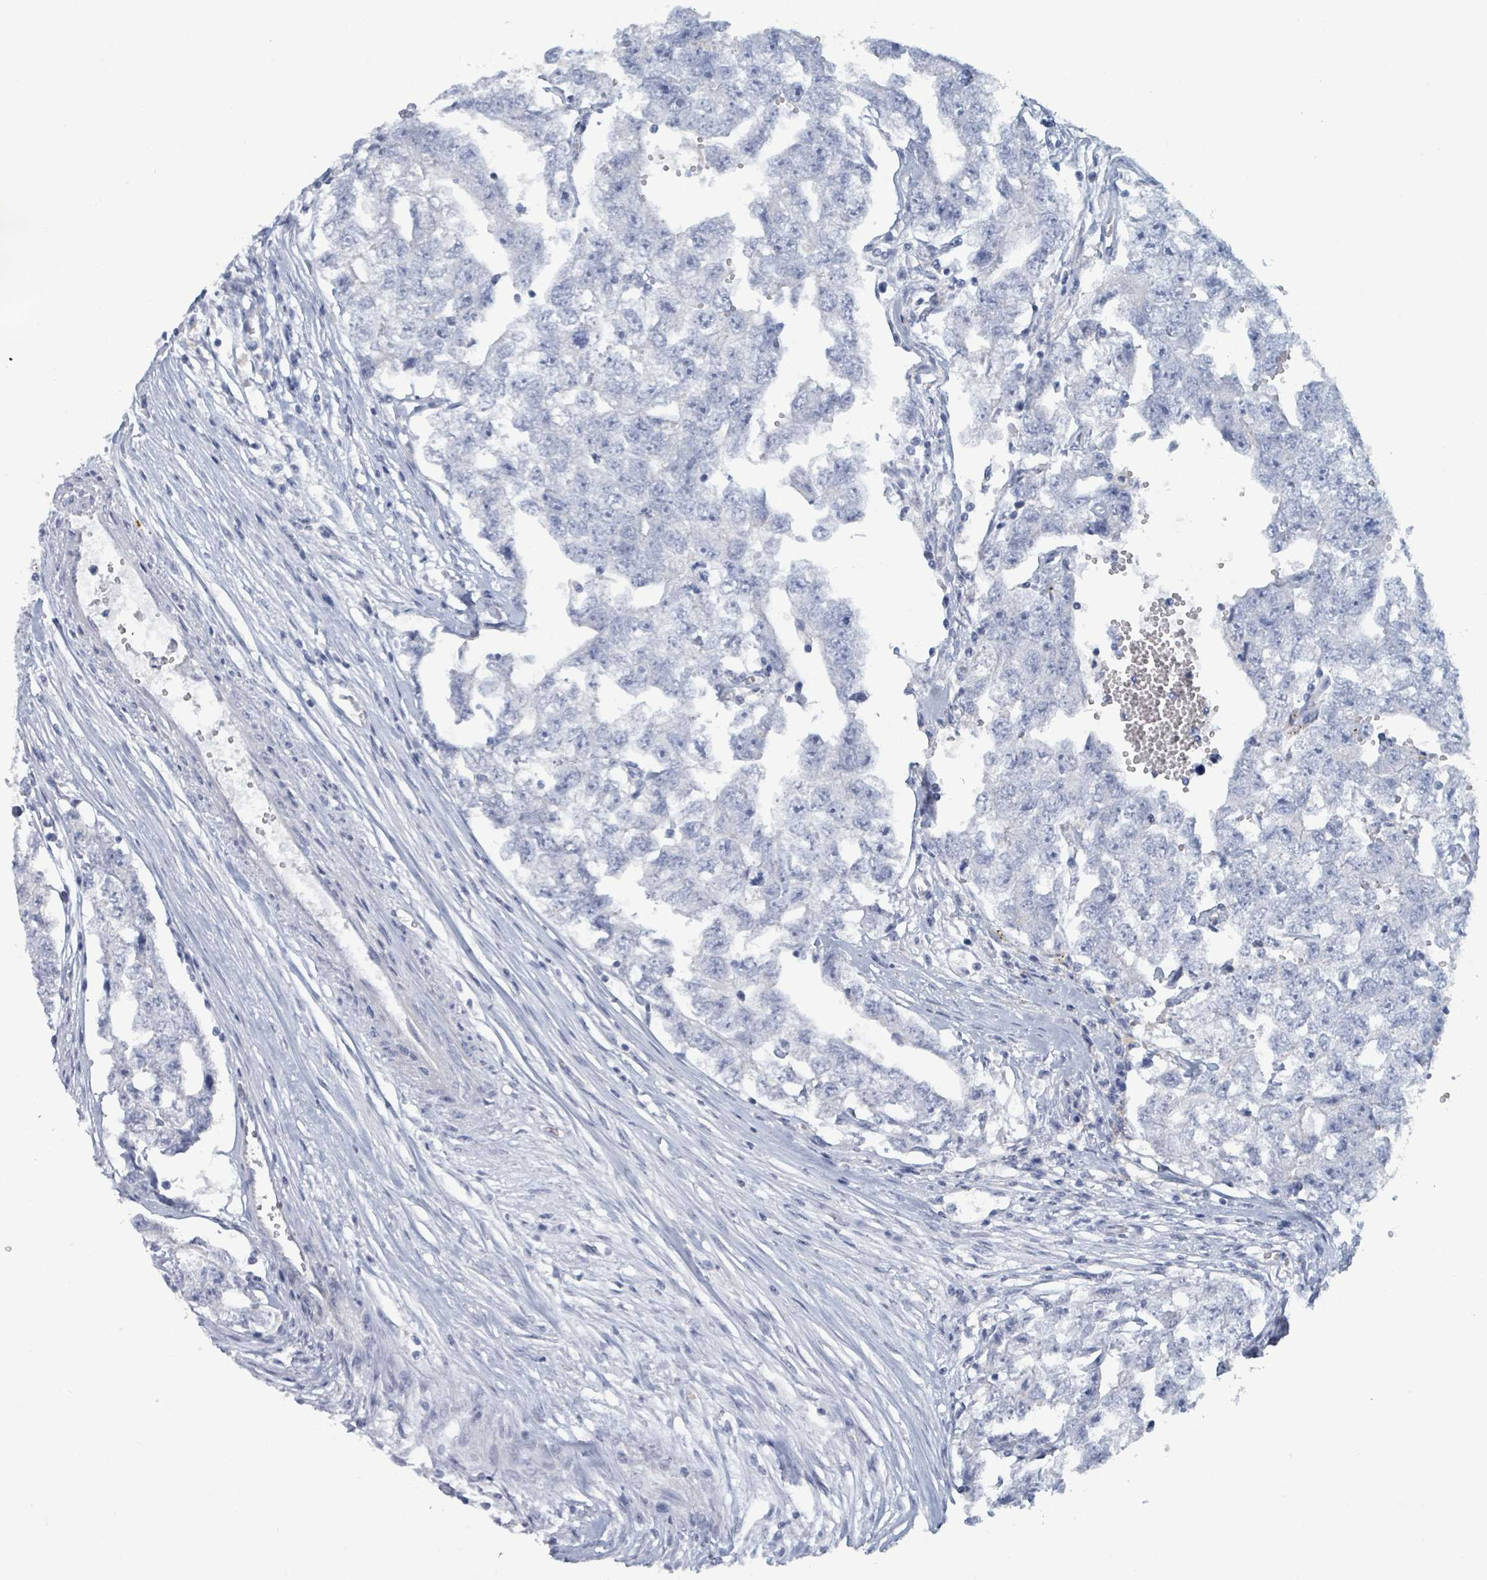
{"staining": {"intensity": "negative", "quantity": "none", "location": "none"}, "tissue": "testis cancer", "cell_type": "Tumor cells", "image_type": "cancer", "snomed": [{"axis": "morphology", "description": "Carcinoma, Embryonal, NOS"}, {"axis": "topography", "description": "Testis"}], "caption": "A micrograph of human embryonal carcinoma (testis) is negative for staining in tumor cells.", "gene": "VPS13D", "patient": {"sex": "male", "age": 22}}